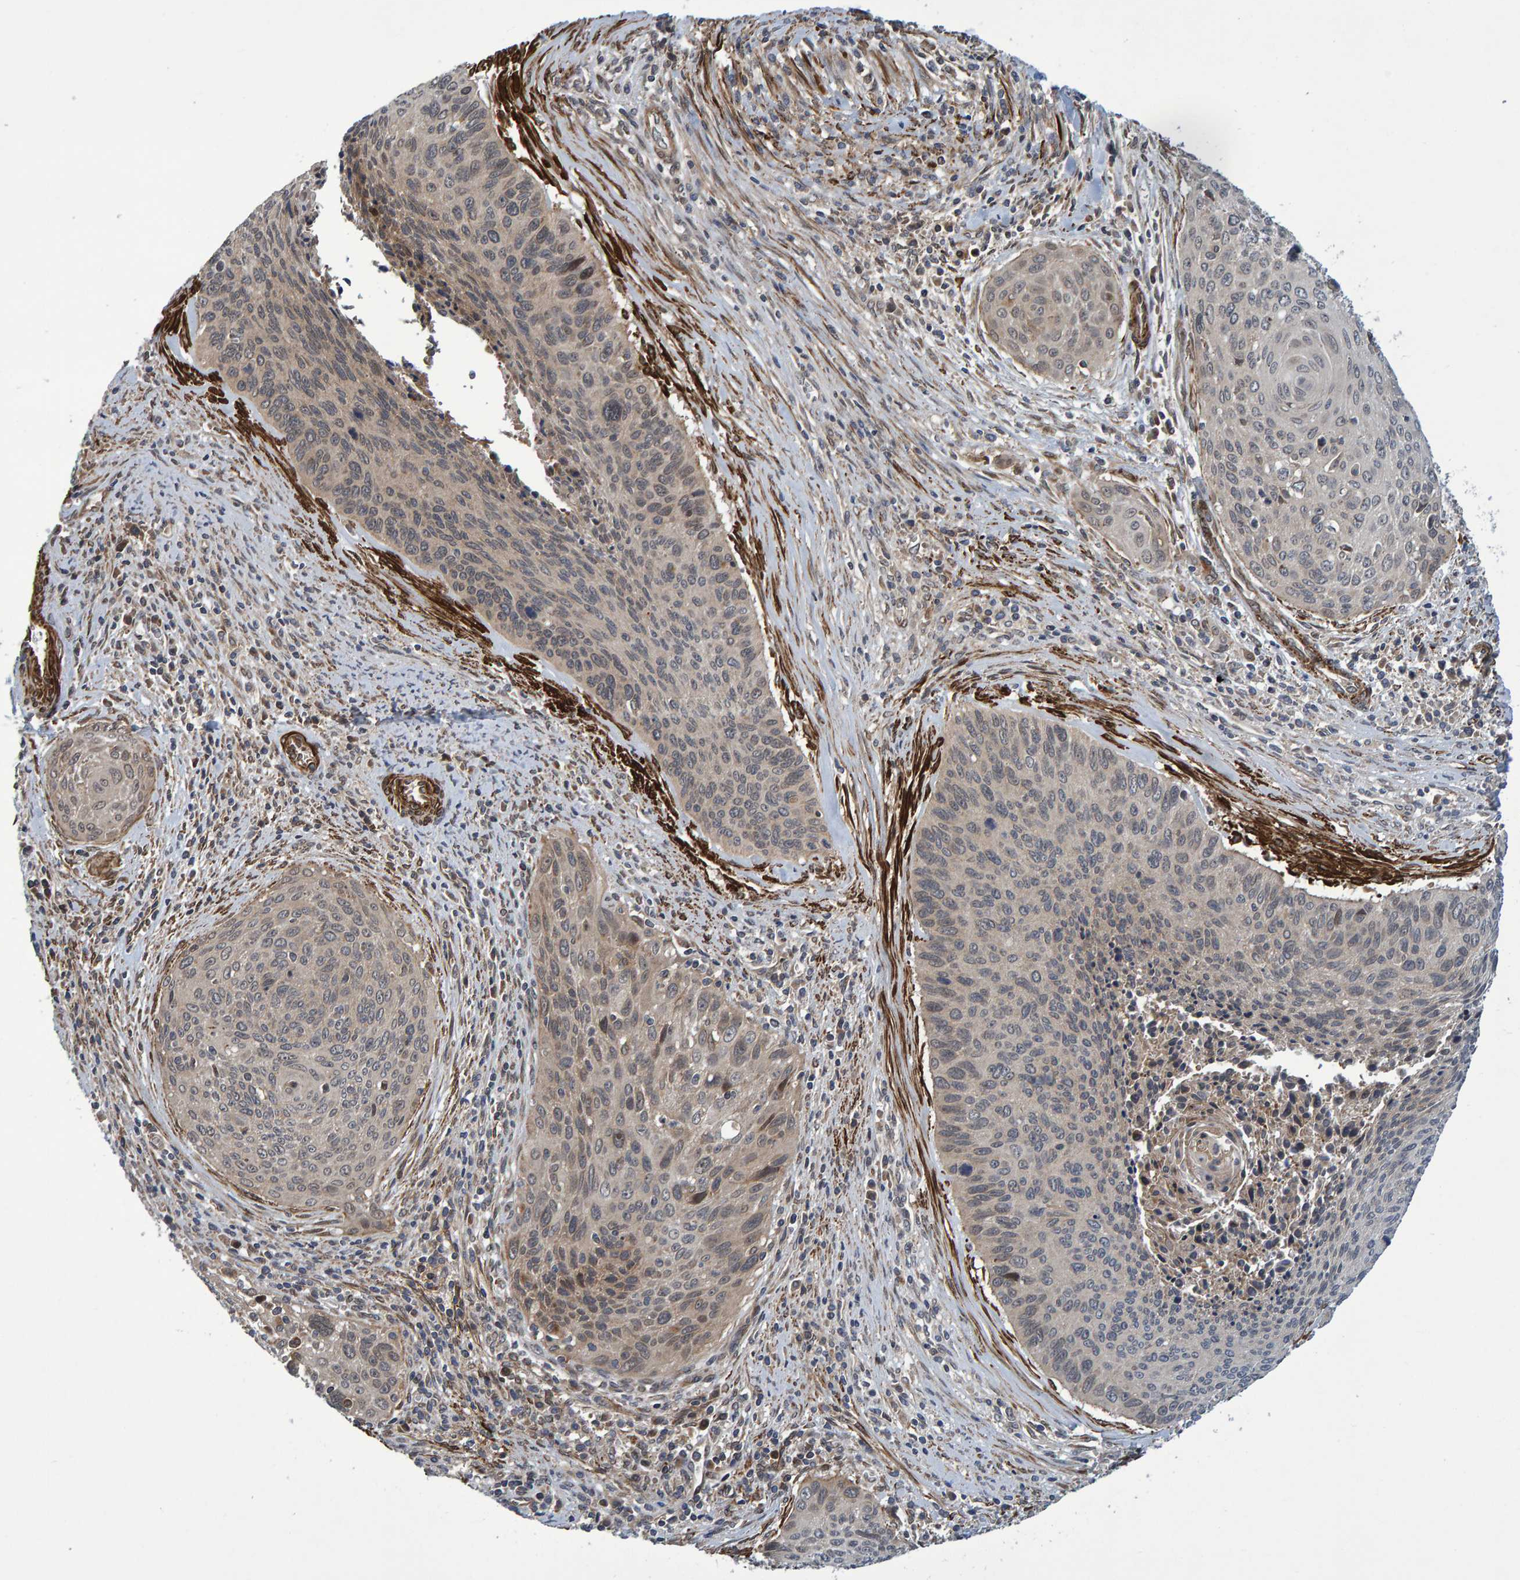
{"staining": {"intensity": "weak", "quantity": "<25%", "location": "cytoplasmic/membranous"}, "tissue": "cervical cancer", "cell_type": "Tumor cells", "image_type": "cancer", "snomed": [{"axis": "morphology", "description": "Squamous cell carcinoma, NOS"}, {"axis": "topography", "description": "Cervix"}], "caption": "Immunohistochemistry (IHC) image of squamous cell carcinoma (cervical) stained for a protein (brown), which exhibits no expression in tumor cells. (IHC, brightfield microscopy, high magnification).", "gene": "ATP6V1H", "patient": {"sex": "female", "age": 55}}